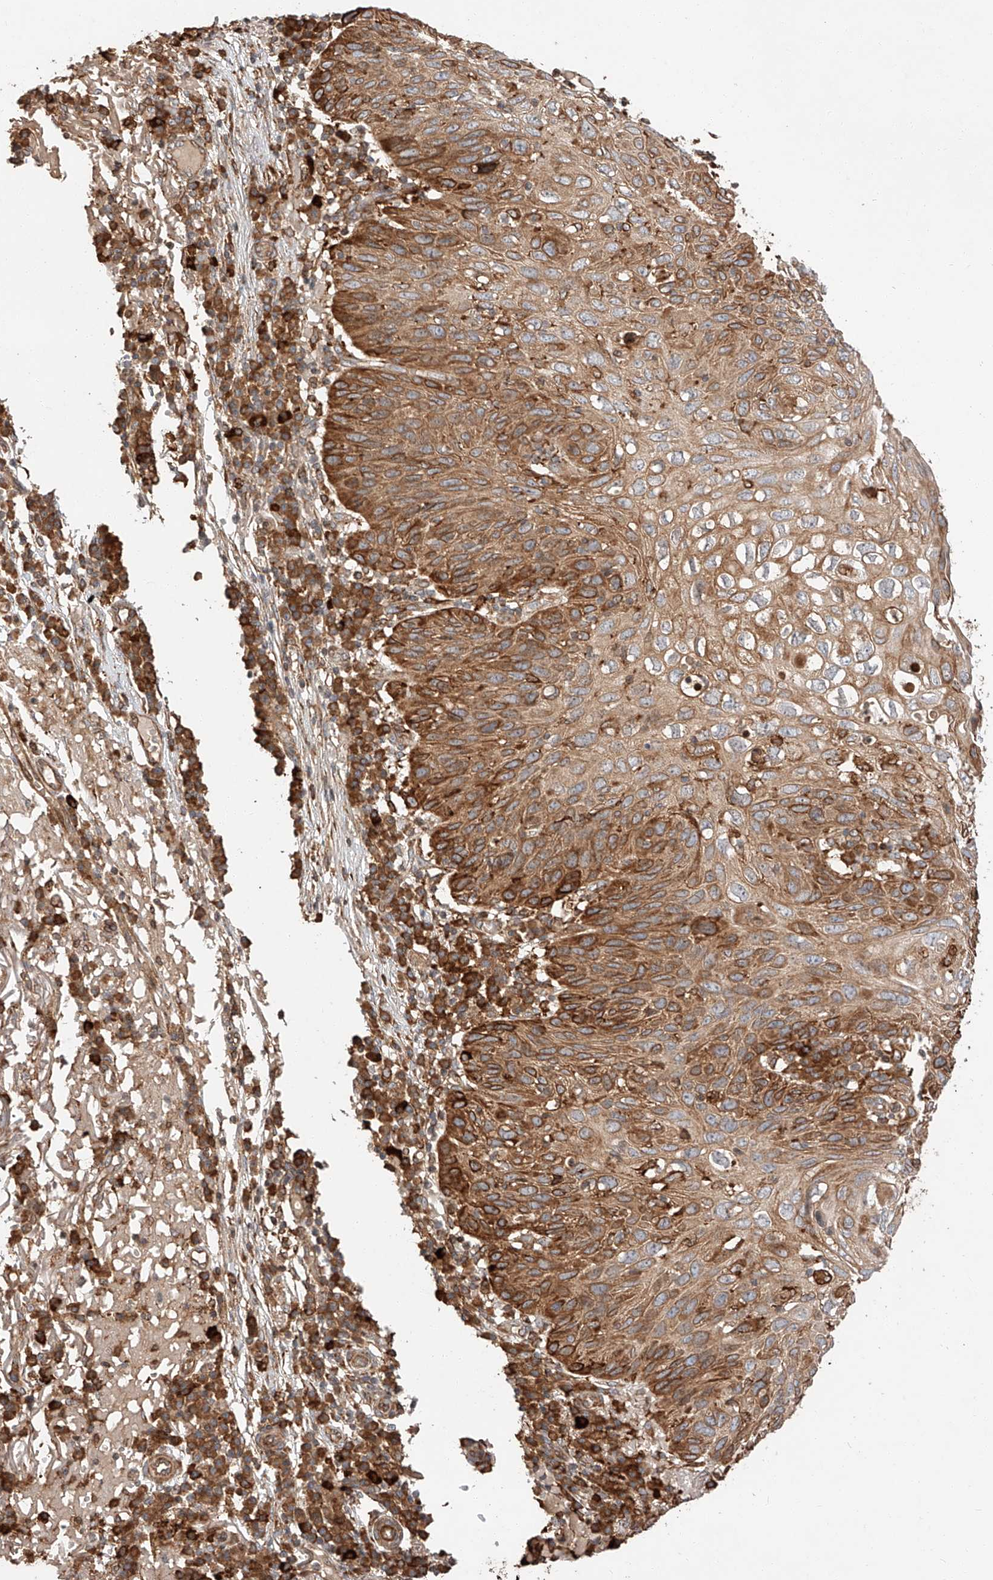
{"staining": {"intensity": "moderate", "quantity": ">75%", "location": "cytoplasmic/membranous"}, "tissue": "skin cancer", "cell_type": "Tumor cells", "image_type": "cancer", "snomed": [{"axis": "morphology", "description": "Squamous cell carcinoma, NOS"}, {"axis": "topography", "description": "Skin"}], "caption": "Protein expression analysis of skin cancer exhibits moderate cytoplasmic/membranous staining in about >75% of tumor cells.", "gene": "ZNF84", "patient": {"sex": "female", "age": 90}}